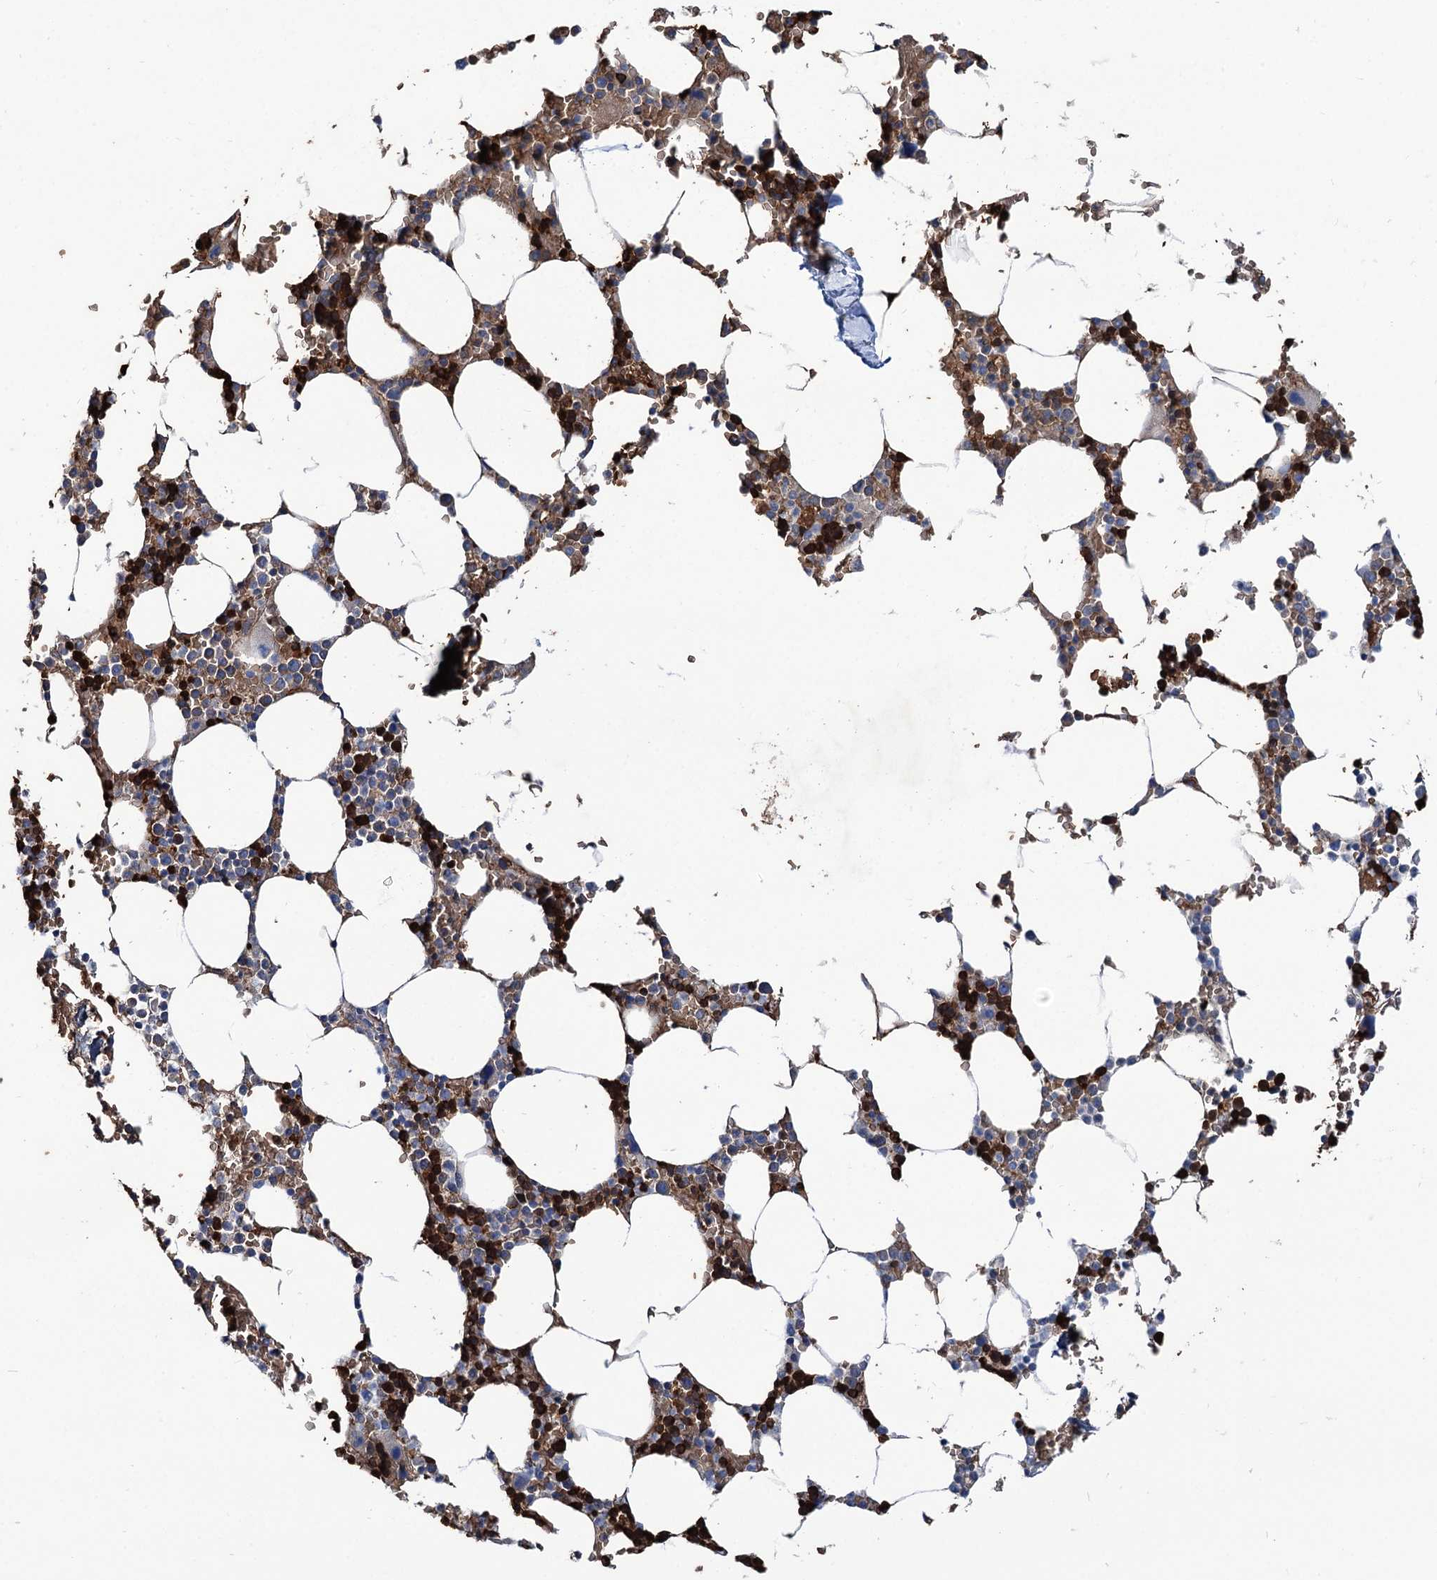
{"staining": {"intensity": "strong", "quantity": "25%-75%", "location": "nuclear"}, "tissue": "bone marrow", "cell_type": "Hematopoietic cells", "image_type": "normal", "snomed": [{"axis": "morphology", "description": "Normal tissue, NOS"}, {"axis": "topography", "description": "Bone marrow"}], "caption": "High-power microscopy captured an IHC micrograph of unremarkable bone marrow, revealing strong nuclear staining in about 25%-75% of hematopoietic cells. (brown staining indicates protein expression, while blue staining denotes nuclei).", "gene": "RPUSD3", "patient": {"sex": "male", "age": 70}}